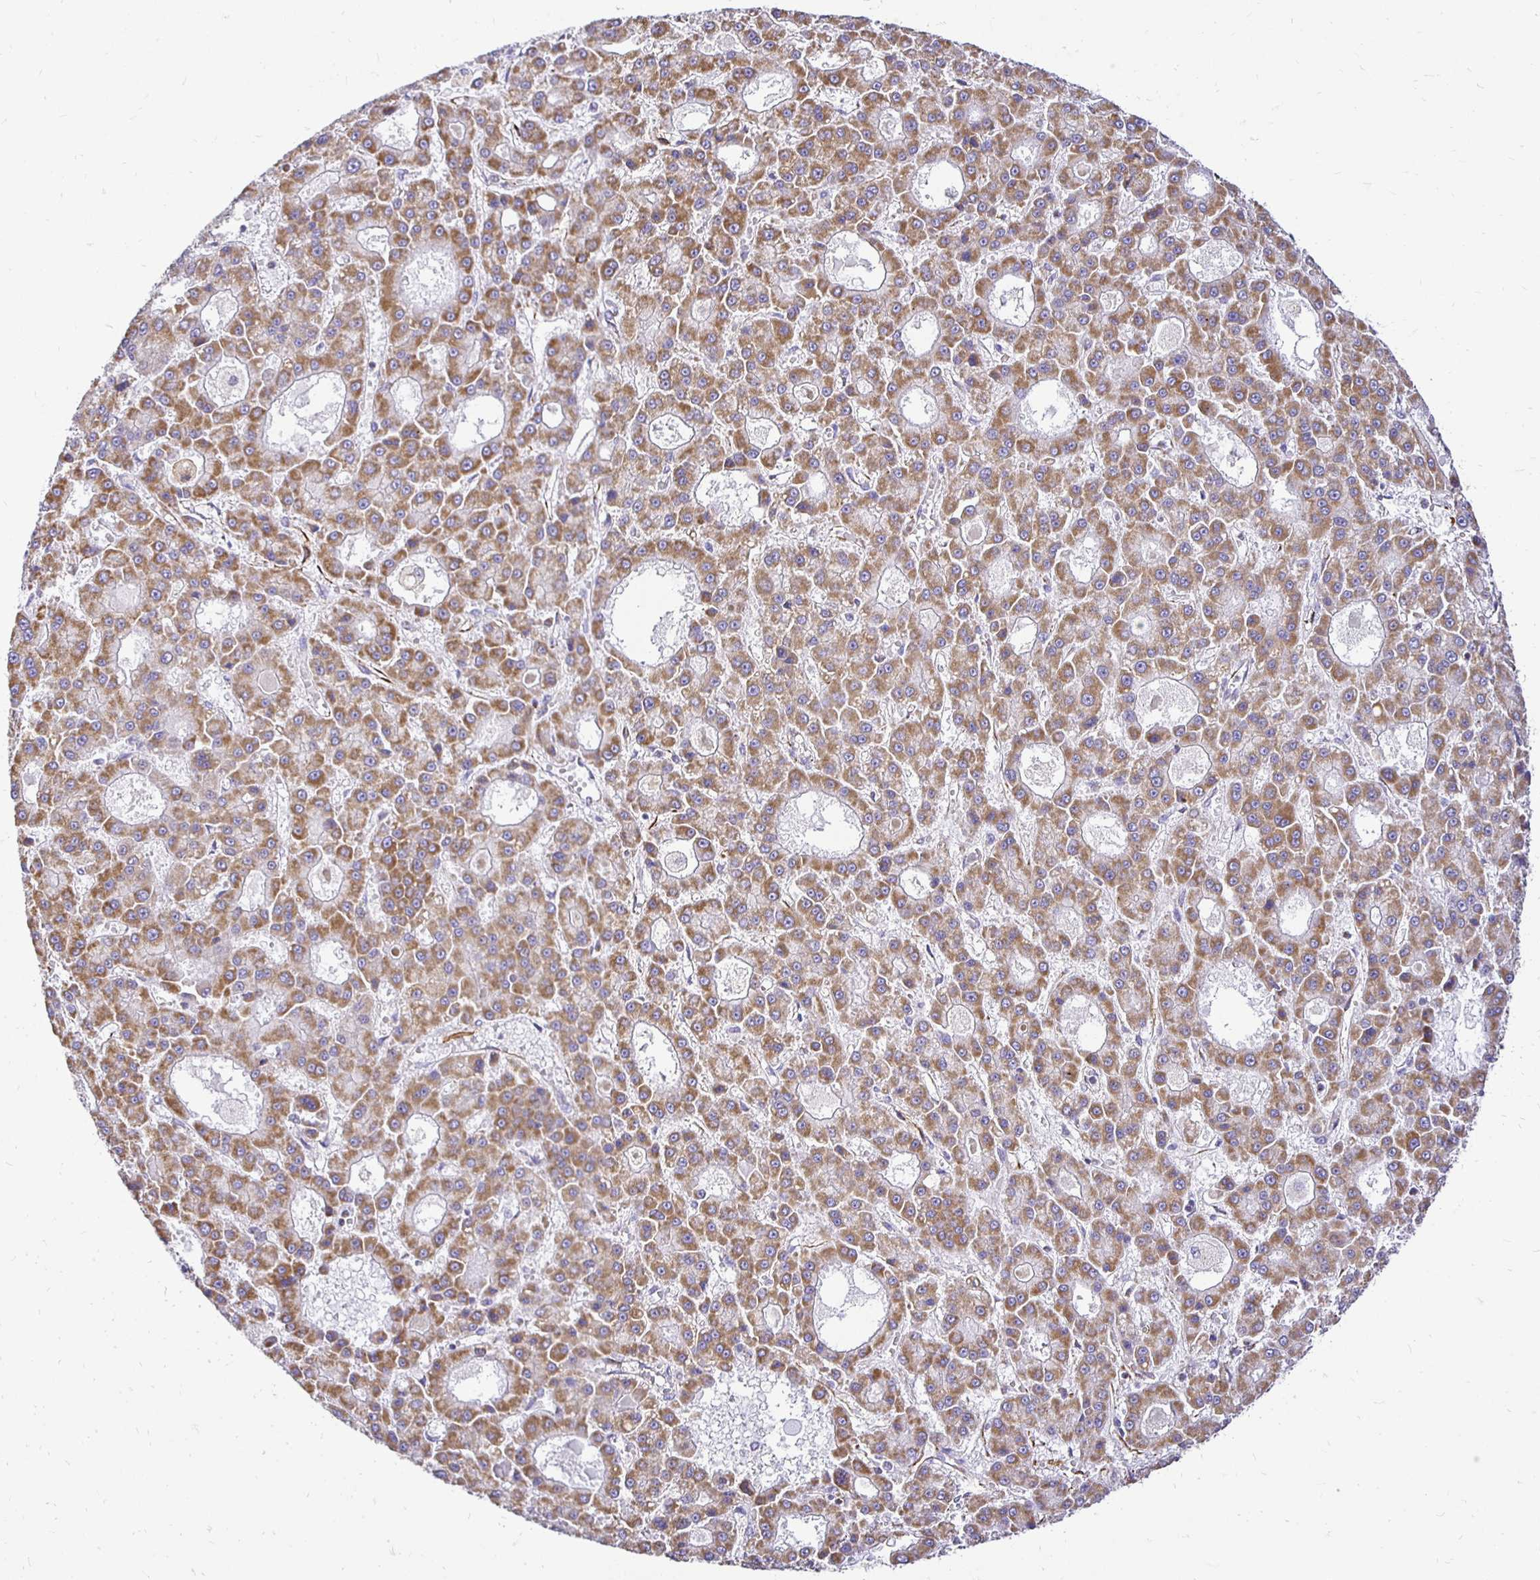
{"staining": {"intensity": "moderate", "quantity": ">75%", "location": "cytoplasmic/membranous"}, "tissue": "liver cancer", "cell_type": "Tumor cells", "image_type": "cancer", "snomed": [{"axis": "morphology", "description": "Carcinoma, Hepatocellular, NOS"}, {"axis": "topography", "description": "Liver"}], "caption": "Protein expression analysis of human liver cancer (hepatocellular carcinoma) reveals moderate cytoplasmic/membranous expression in about >75% of tumor cells.", "gene": "PLAAT2", "patient": {"sex": "male", "age": 70}}